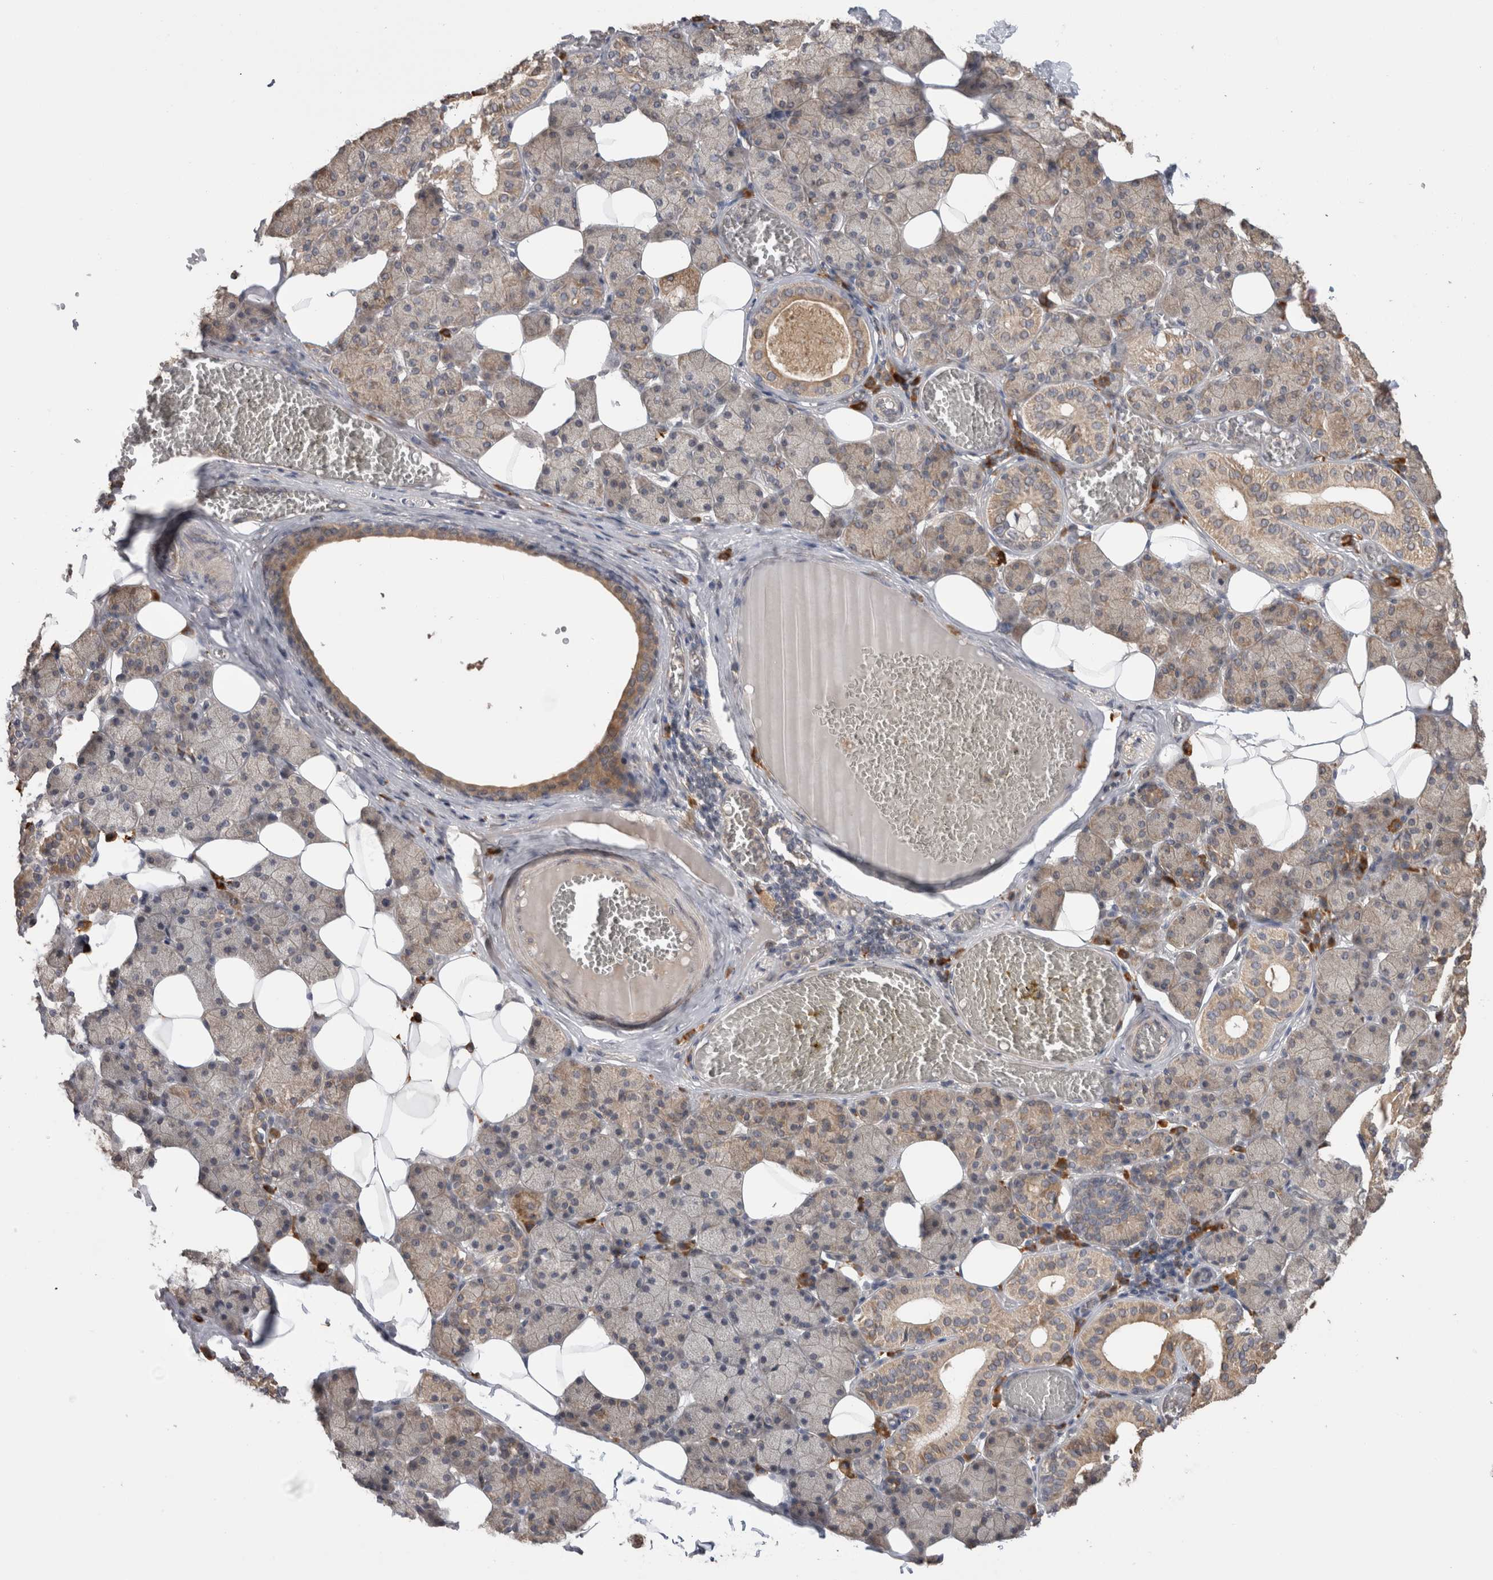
{"staining": {"intensity": "moderate", "quantity": "25%-75%", "location": "cytoplasmic/membranous"}, "tissue": "salivary gland", "cell_type": "Glandular cells", "image_type": "normal", "snomed": [{"axis": "morphology", "description": "Normal tissue, NOS"}, {"axis": "topography", "description": "Salivary gland"}], "caption": "Benign salivary gland exhibits moderate cytoplasmic/membranous positivity in about 25%-75% of glandular cells, visualized by immunohistochemistry. The protein of interest is shown in brown color, while the nuclei are stained blue.", "gene": "TBCE", "patient": {"sex": "female", "age": 33}}